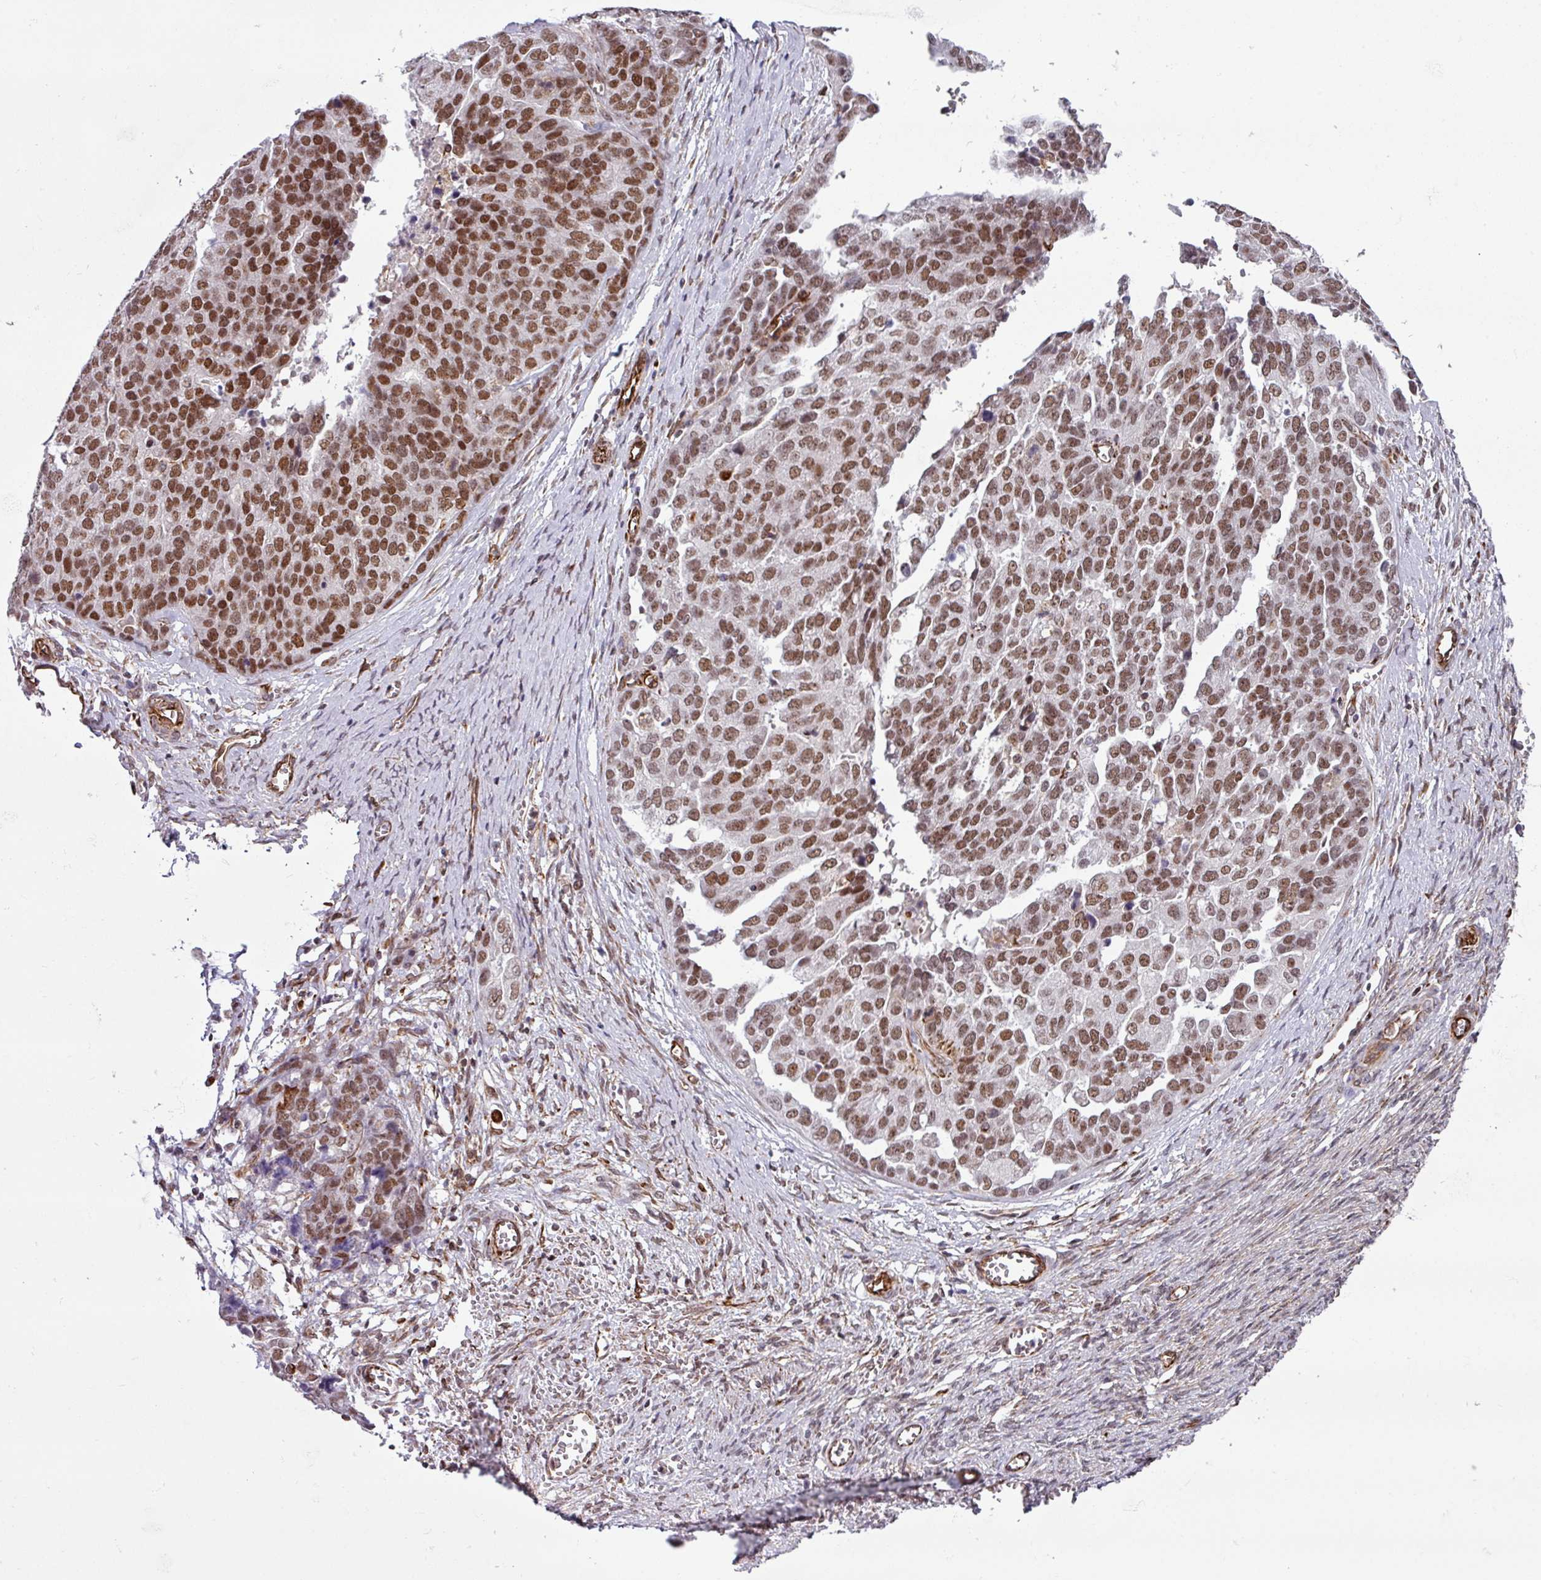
{"staining": {"intensity": "moderate", "quantity": ">75%", "location": "nuclear"}, "tissue": "ovarian cancer", "cell_type": "Tumor cells", "image_type": "cancer", "snomed": [{"axis": "morphology", "description": "Cystadenocarcinoma, serous, NOS"}, {"axis": "topography", "description": "Ovary"}], "caption": "Serous cystadenocarcinoma (ovarian) stained with immunohistochemistry reveals moderate nuclear positivity in approximately >75% of tumor cells.", "gene": "CHD3", "patient": {"sex": "female", "age": 44}}